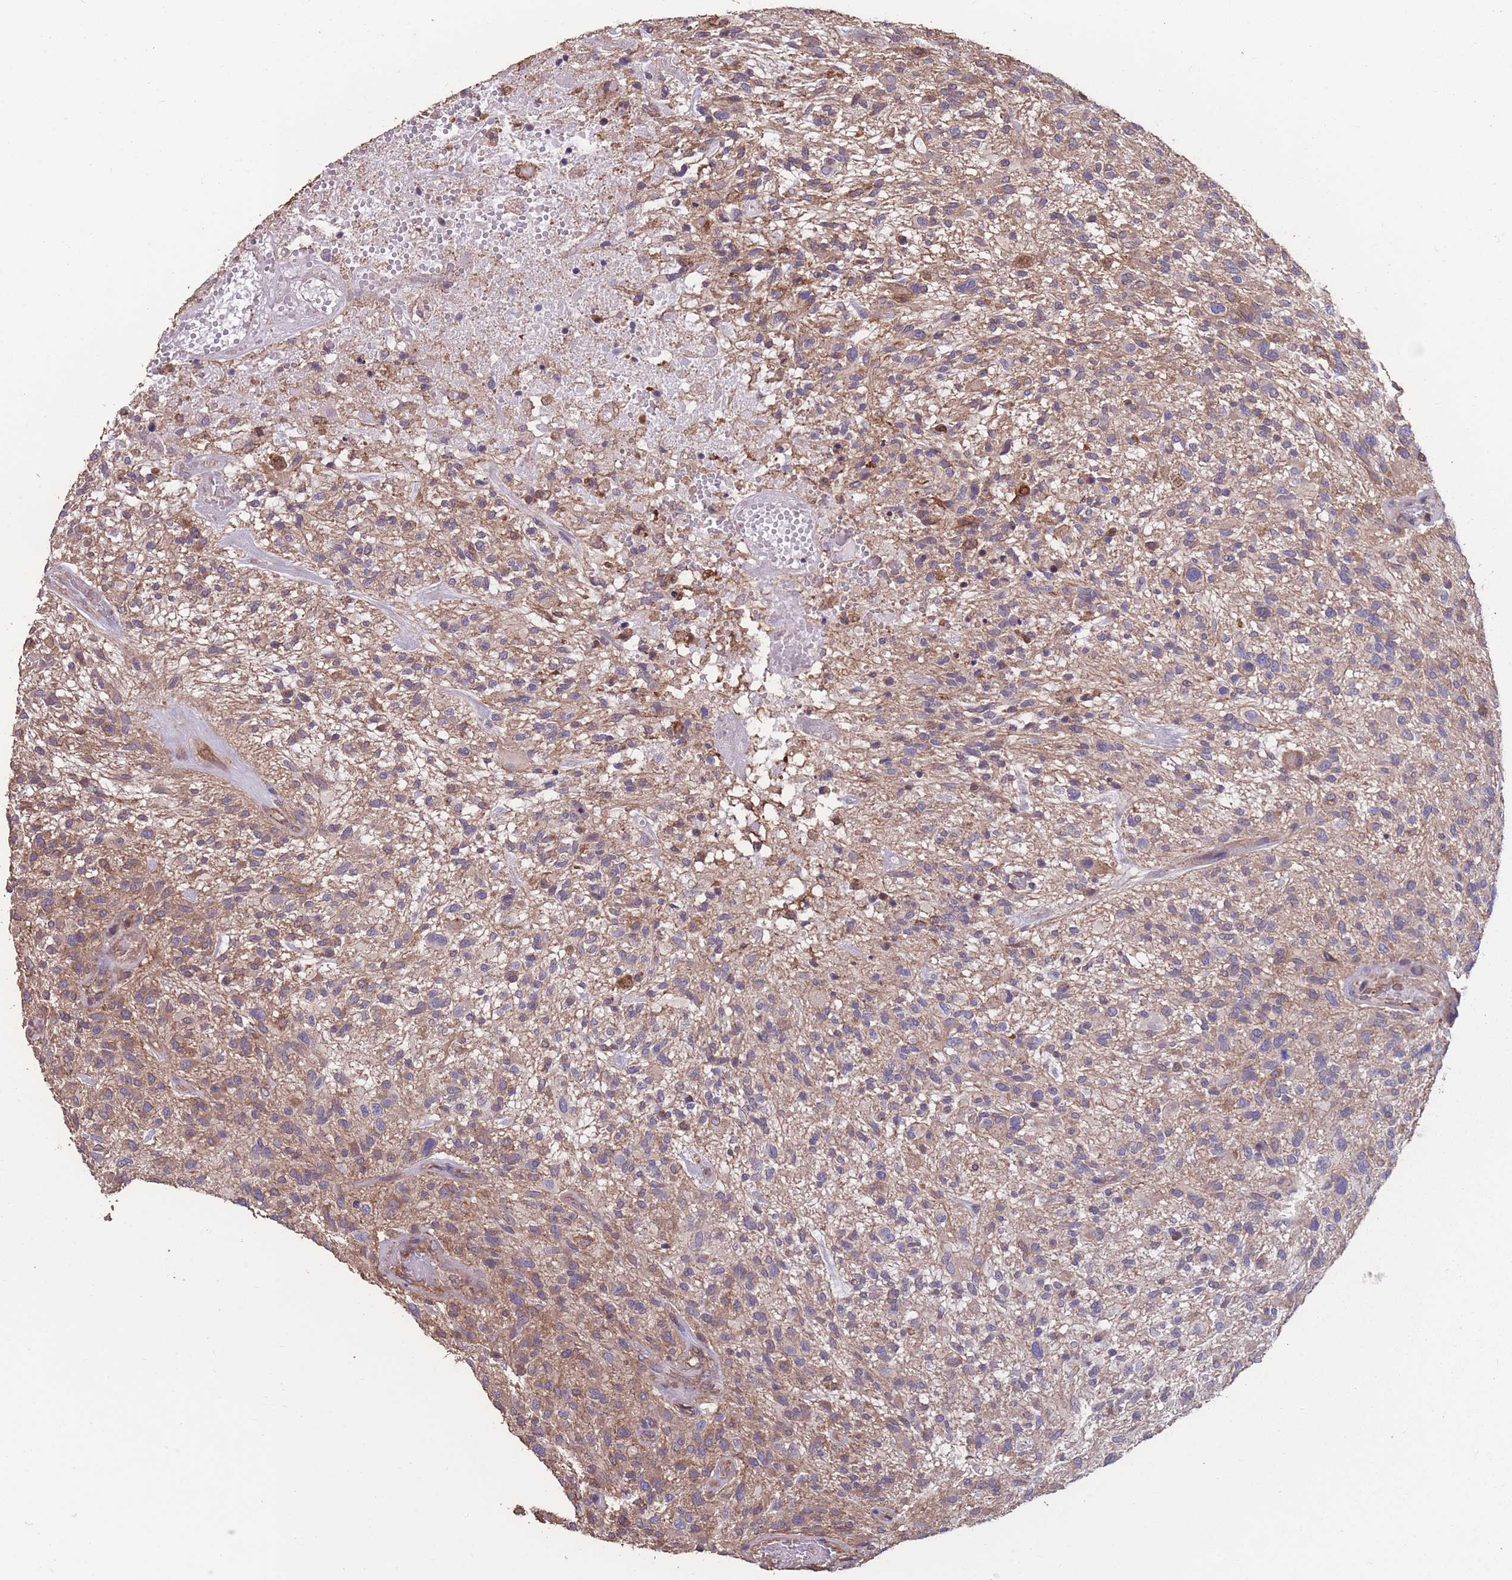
{"staining": {"intensity": "moderate", "quantity": ">75%", "location": "cytoplasmic/membranous"}, "tissue": "glioma", "cell_type": "Tumor cells", "image_type": "cancer", "snomed": [{"axis": "morphology", "description": "Glioma, malignant, High grade"}, {"axis": "topography", "description": "Brain"}], "caption": "A brown stain highlights moderate cytoplasmic/membranous expression of a protein in human glioma tumor cells.", "gene": "NUDT21", "patient": {"sex": "male", "age": 47}}